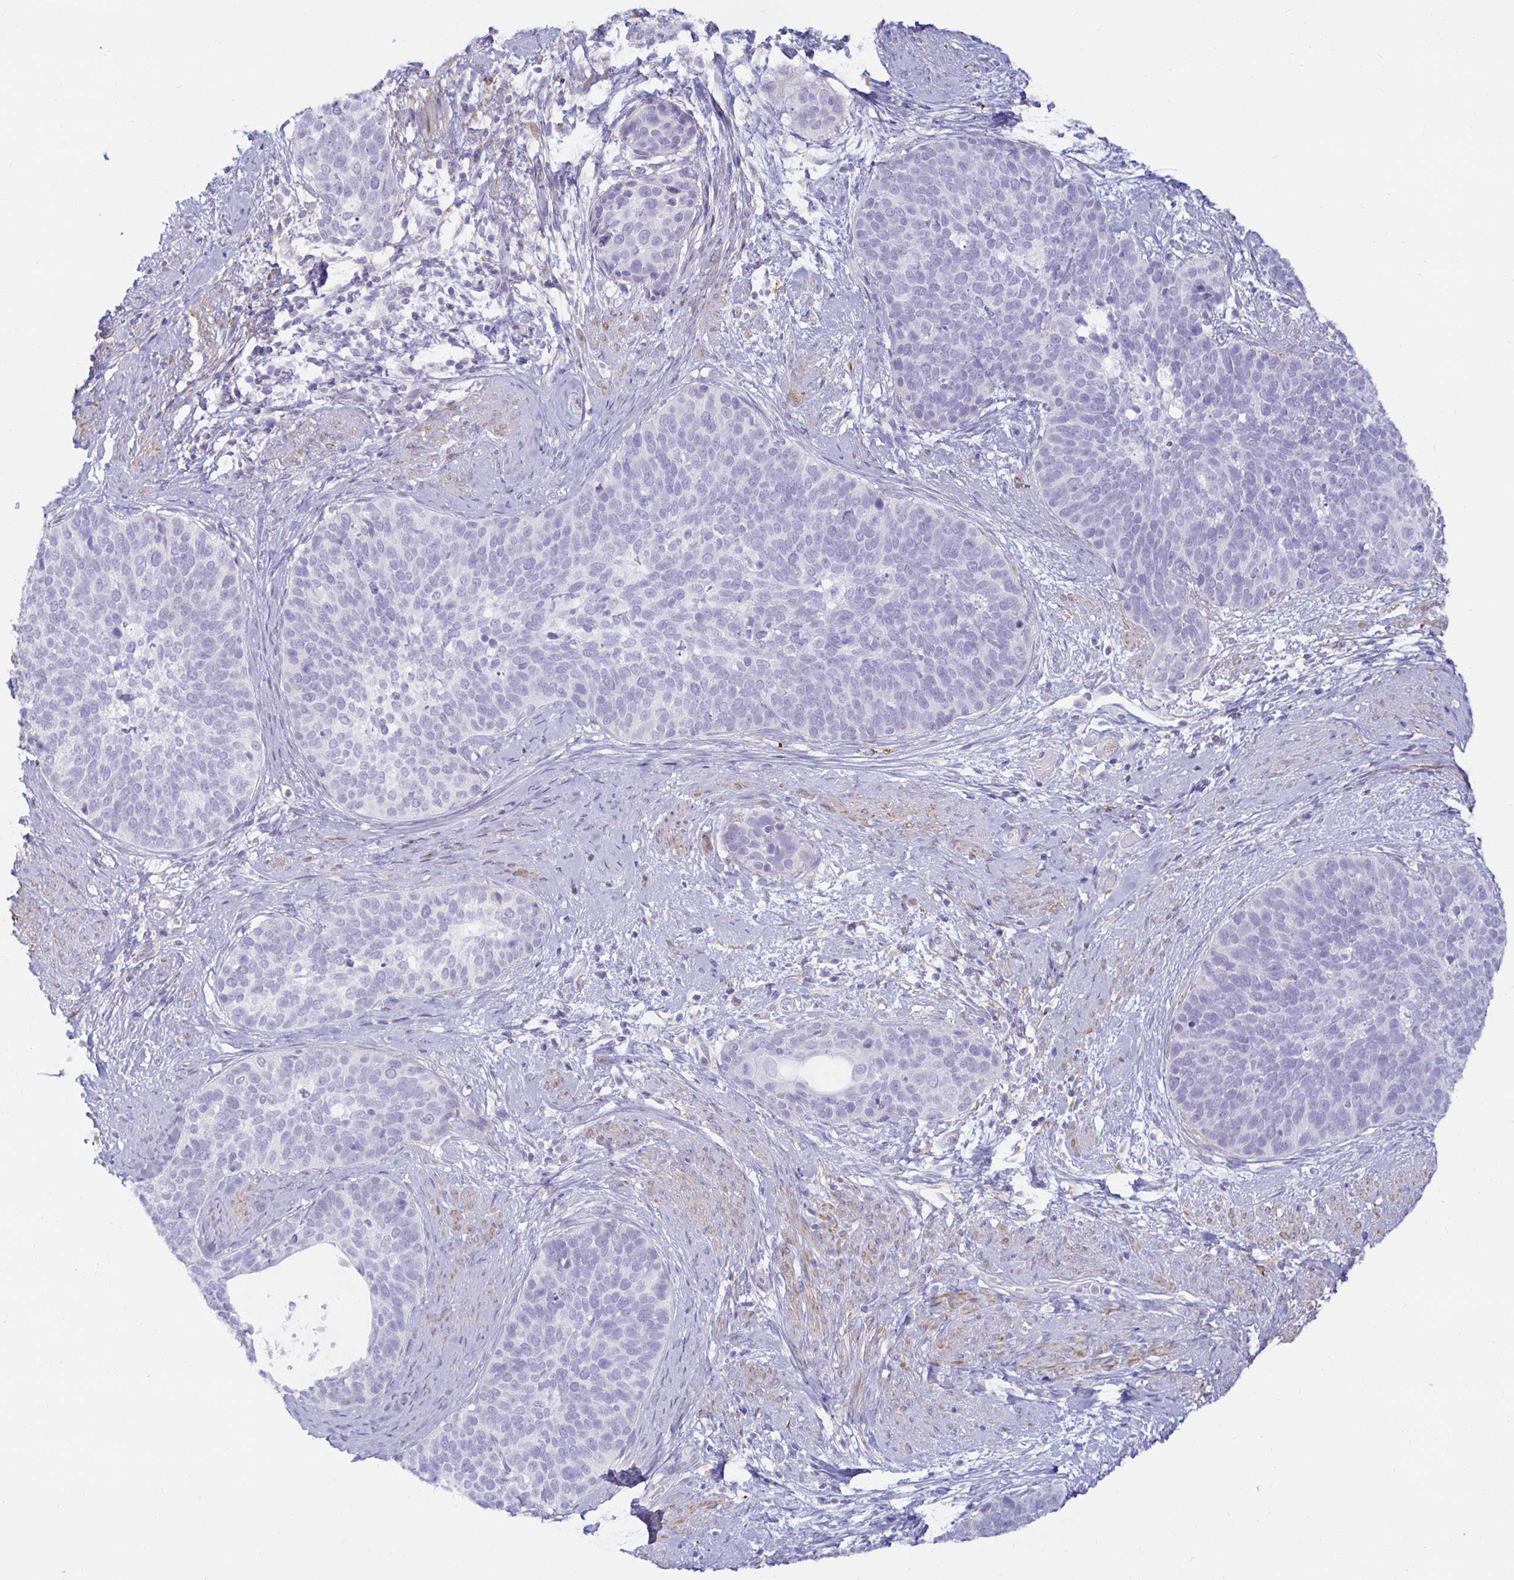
{"staining": {"intensity": "negative", "quantity": "none", "location": "none"}, "tissue": "cervical cancer", "cell_type": "Tumor cells", "image_type": "cancer", "snomed": [{"axis": "morphology", "description": "Squamous cell carcinoma, NOS"}, {"axis": "topography", "description": "Cervix"}], "caption": "Tumor cells show no significant staining in cervical cancer. (DAB (3,3'-diaminobenzidine) IHC with hematoxylin counter stain).", "gene": "SPAG4", "patient": {"sex": "female", "age": 69}}